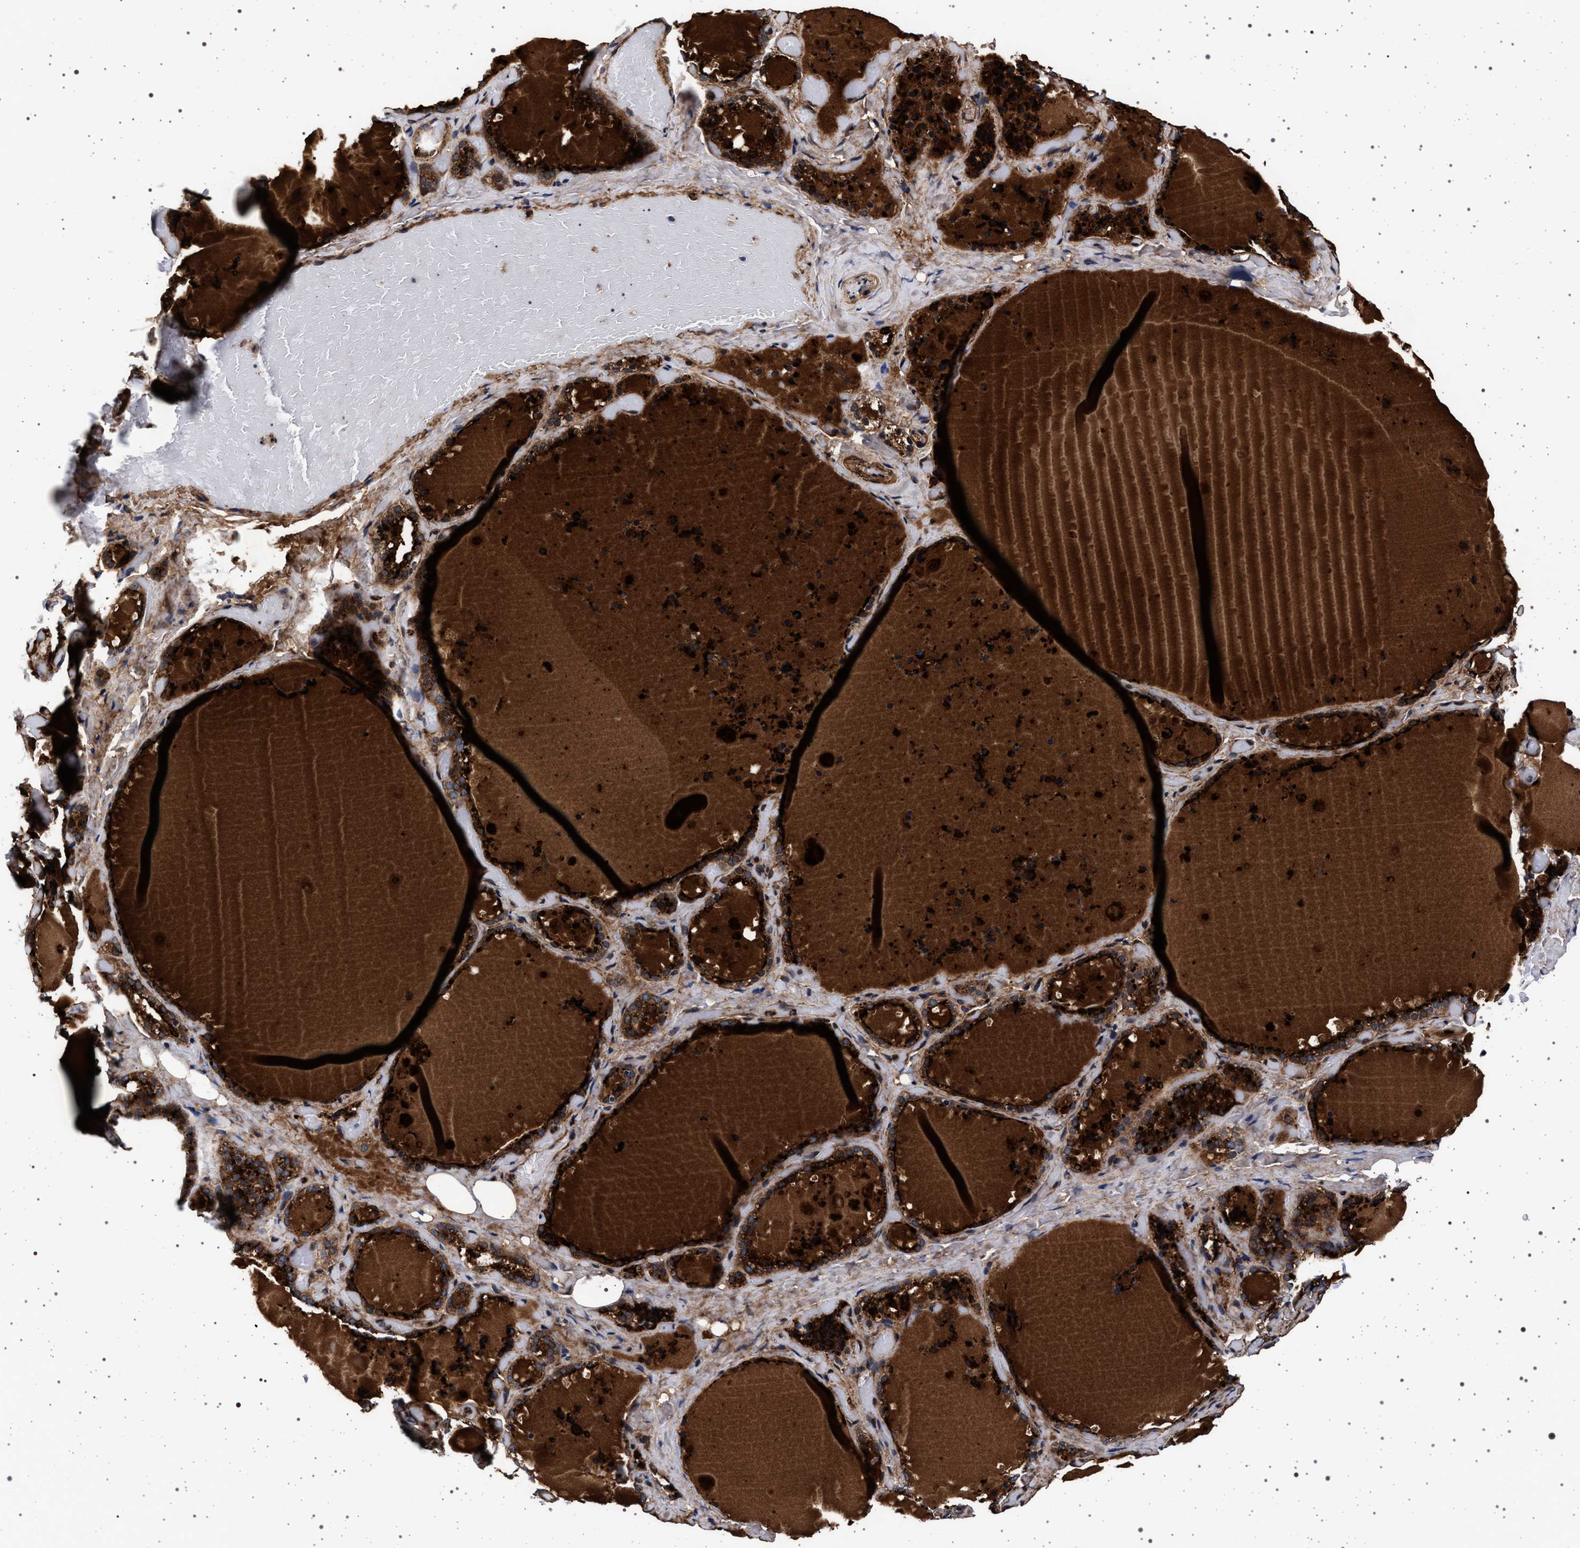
{"staining": {"intensity": "strong", "quantity": ">75%", "location": "cytoplasmic/membranous"}, "tissue": "thyroid gland", "cell_type": "Glandular cells", "image_type": "normal", "snomed": [{"axis": "morphology", "description": "Normal tissue, NOS"}, {"axis": "topography", "description": "Thyroid gland"}], "caption": "IHC photomicrograph of unremarkable human thyroid gland stained for a protein (brown), which demonstrates high levels of strong cytoplasmic/membranous staining in approximately >75% of glandular cells.", "gene": "KCNK6", "patient": {"sex": "female", "age": 44}}